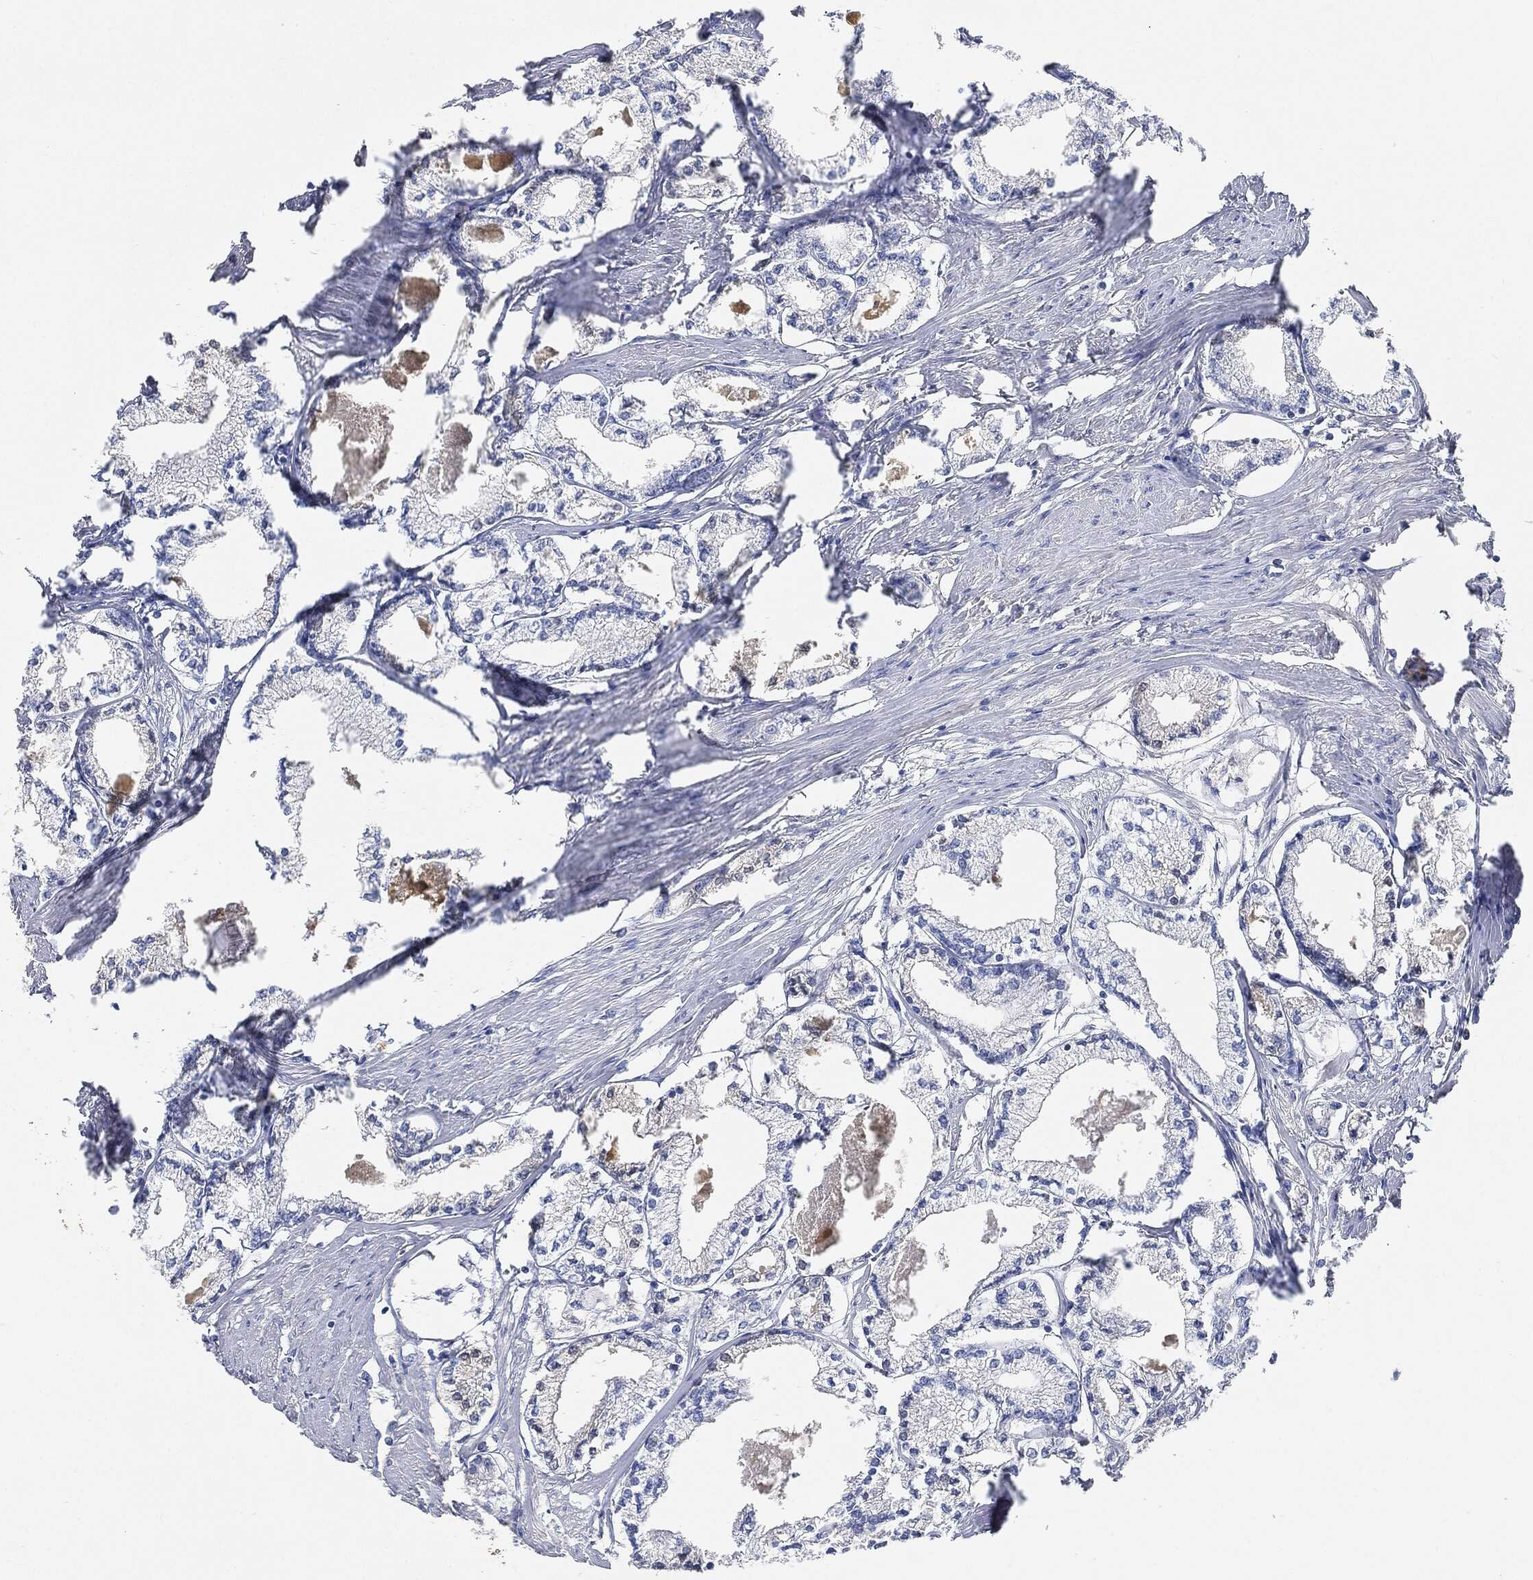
{"staining": {"intensity": "negative", "quantity": "none", "location": "none"}, "tissue": "prostate cancer", "cell_type": "Tumor cells", "image_type": "cancer", "snomed": [{"axis": "morphology", "description": "Adenocarcinoma, NOS"}, {"axis": "topography", "description": "Prostate"}], "caption": "An image of human prostate cancer (adenocarcinoma) is negative for staining in tumor cells.", "gene": "IGLV6-57", "patient": {"sex": "male", "age": 56}}